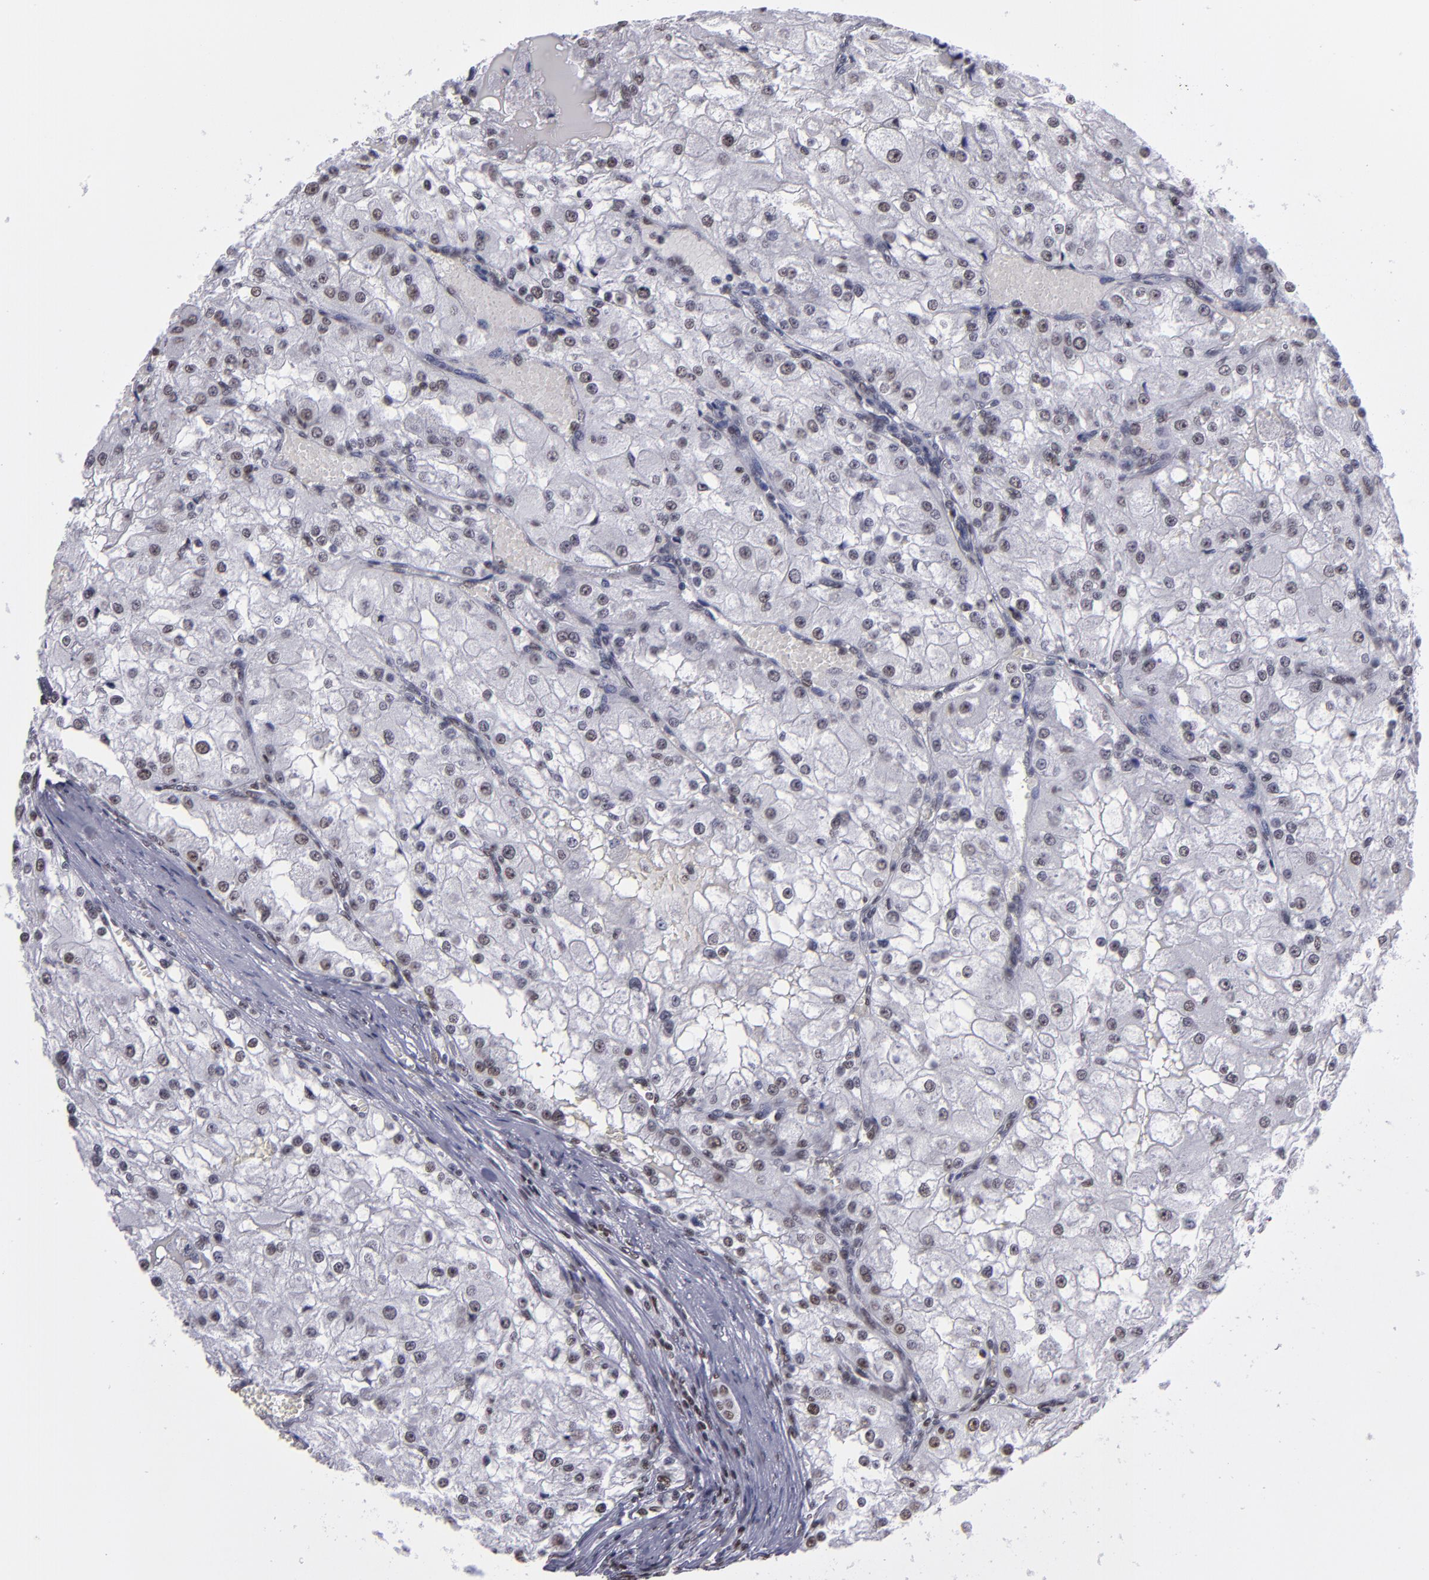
{"staining": {"intensity": "moderate", "quantity": "25%-75%", "location": "nuclear"}, "tissue": "renal cancer", "cell_type": "Tumor cells", "image_type": "cancer", "snomed": [{"axis": "morphology", "description": "Adenocarcinoma, NOS"}, {"axis": "topography", "description": "Kidney"}], "caption": "Immunohistochemistry (IHC) image of human adenocarcinoma (renal) stained for a protein (brown), which reveals medium levels of moderate nuclear positivity in about 25%-75% of tumor cells.", "gene": "TERF2", "patient": {"sex": "female", "age": 74}}